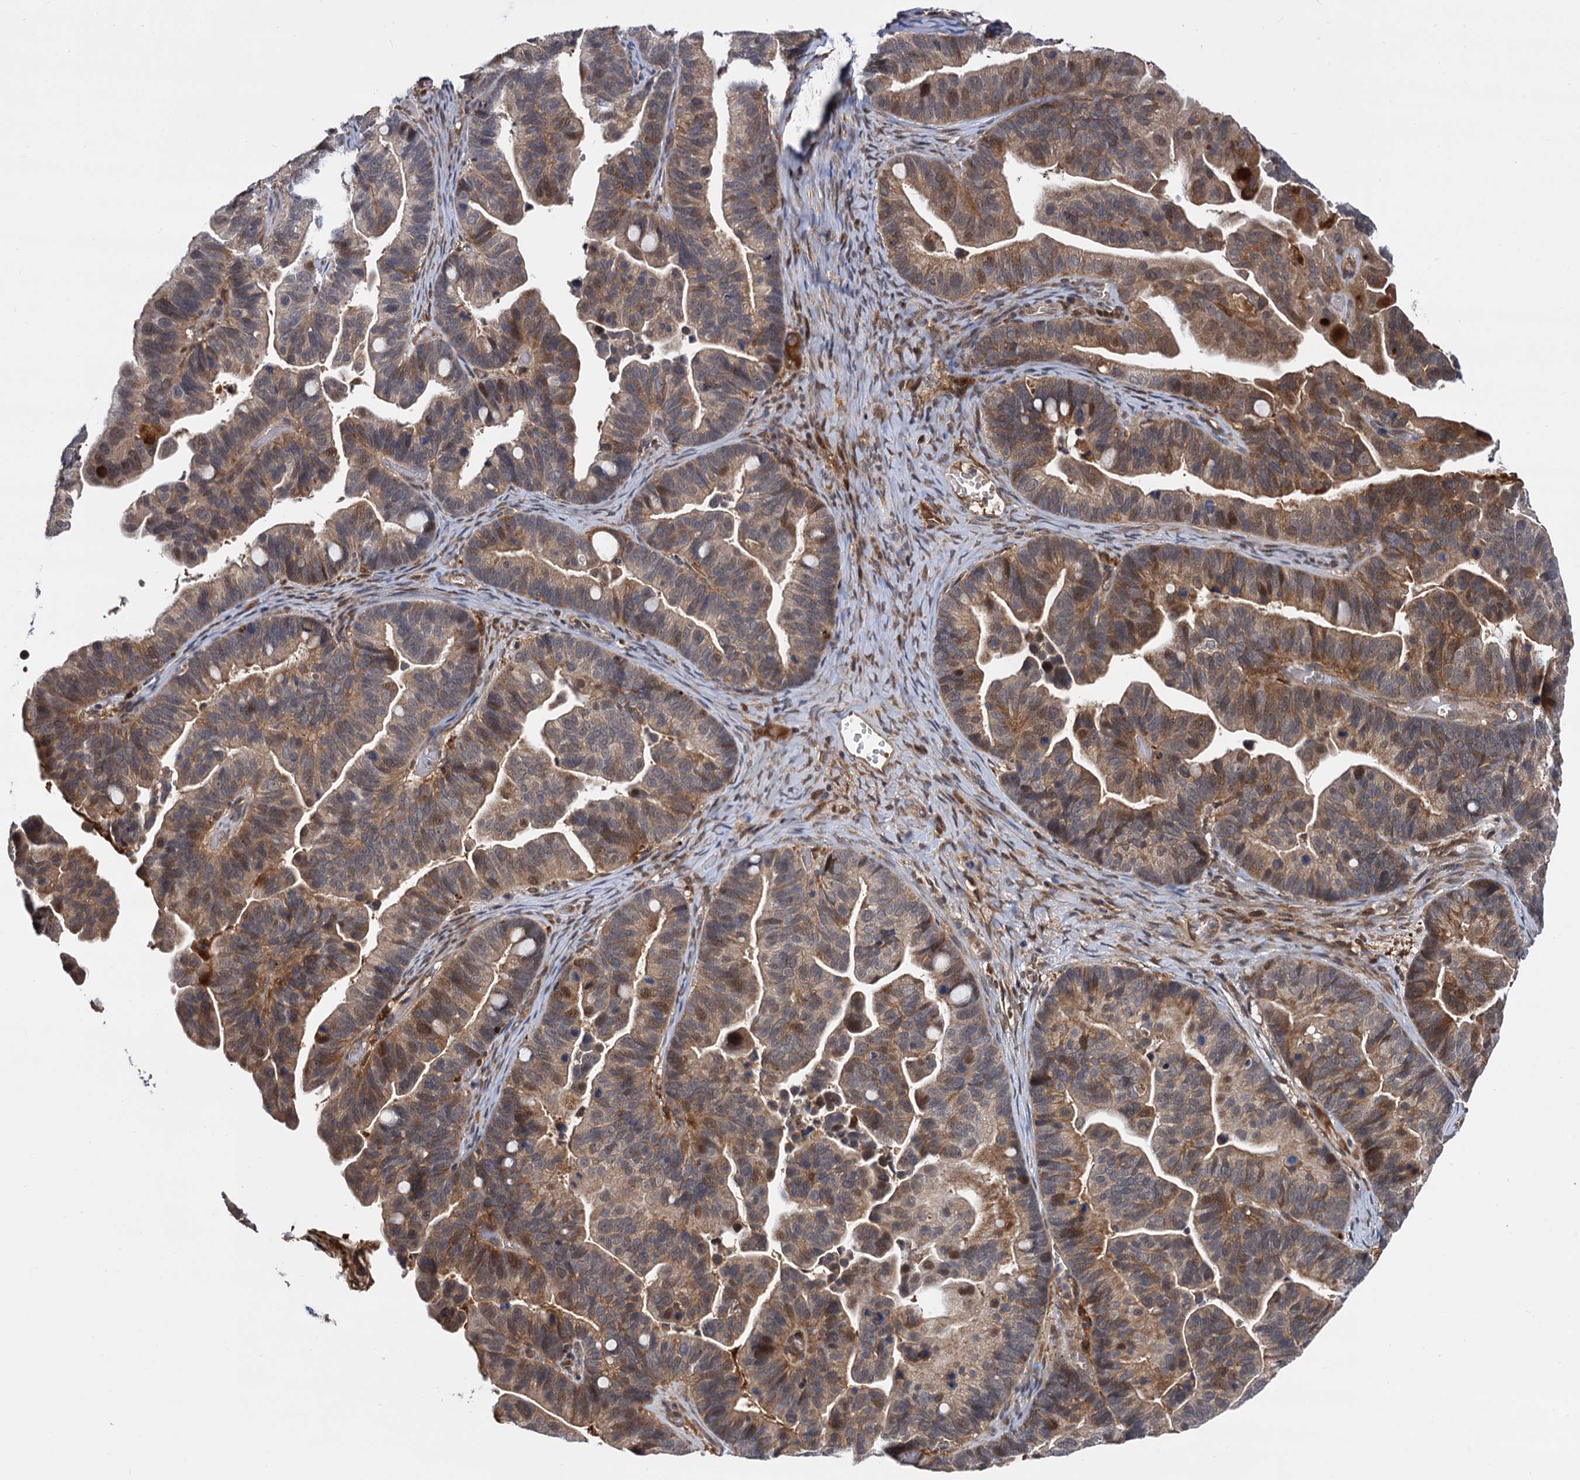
{"staining": {"intensity": "moderate", "quantity": "25%-75%", "location": "cytoplasmic/membranous,nuclear"}, "tissue": "ovarian cancer", "cell_type": "Tumor cells", "image_type": "cancer", "snomed": [{"axis": "morphology", "description": "Cystadenocarcinoma, serous, NOS"}, {"axis": "topography", "description": "Ovary"}], "caption": "Immunohistochemical staining of ovarian serous cystadenocarcinoma demonstrates medium levels of moderate cytoplasmic/membranous and nuclear protein expression in about 25%-75% of tumor cells. The protein is stained brown, and the nuclei are stained in blue (DAB IHC with brightfield microscopy, high magnification).", "gene": "SELENOP", "patient": {"sex": "female", "age": 56}}